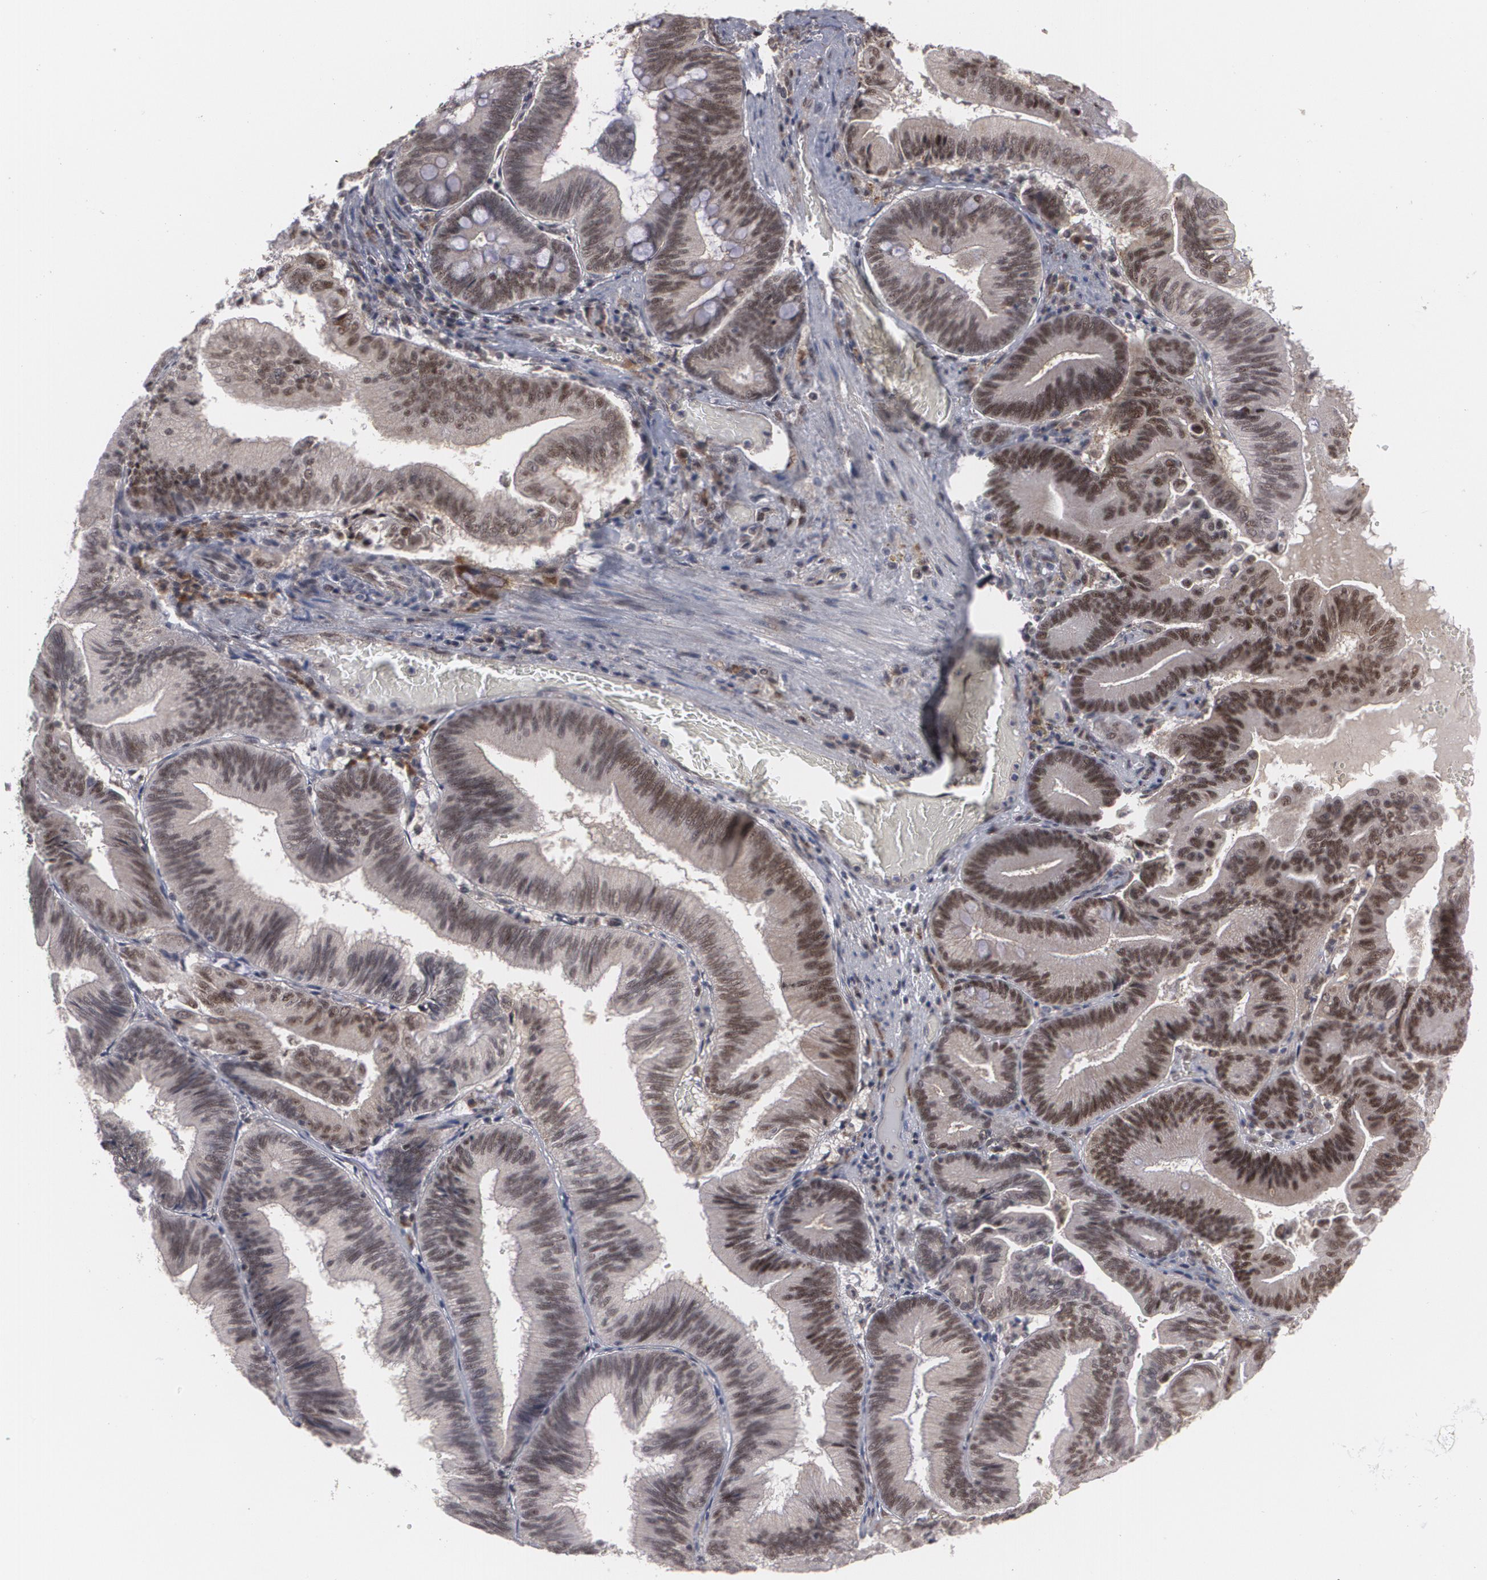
{"staining": {"intensity": "moderate", "quantity": ">75%", "location": "nuclear"}, "tissue": "pancreatic cancer", "cell_type": "Tumor cells", "image_type": "cancer", "snomed": [{"axis": "morphology", "description": "Adenocarcinoma, NOS"}, {"axis": "topography", "description": "Pancreas"}], "caption": "Protein analysis of pancreatic adenocarcinoma tissue shows moderate nuclear expression in approximately >75% of tumor cells. (Brightfield microscopy of DAB IHC at high magnification).", "gene": "INTS6", "patient": {"sex": "male", "age": 82}}